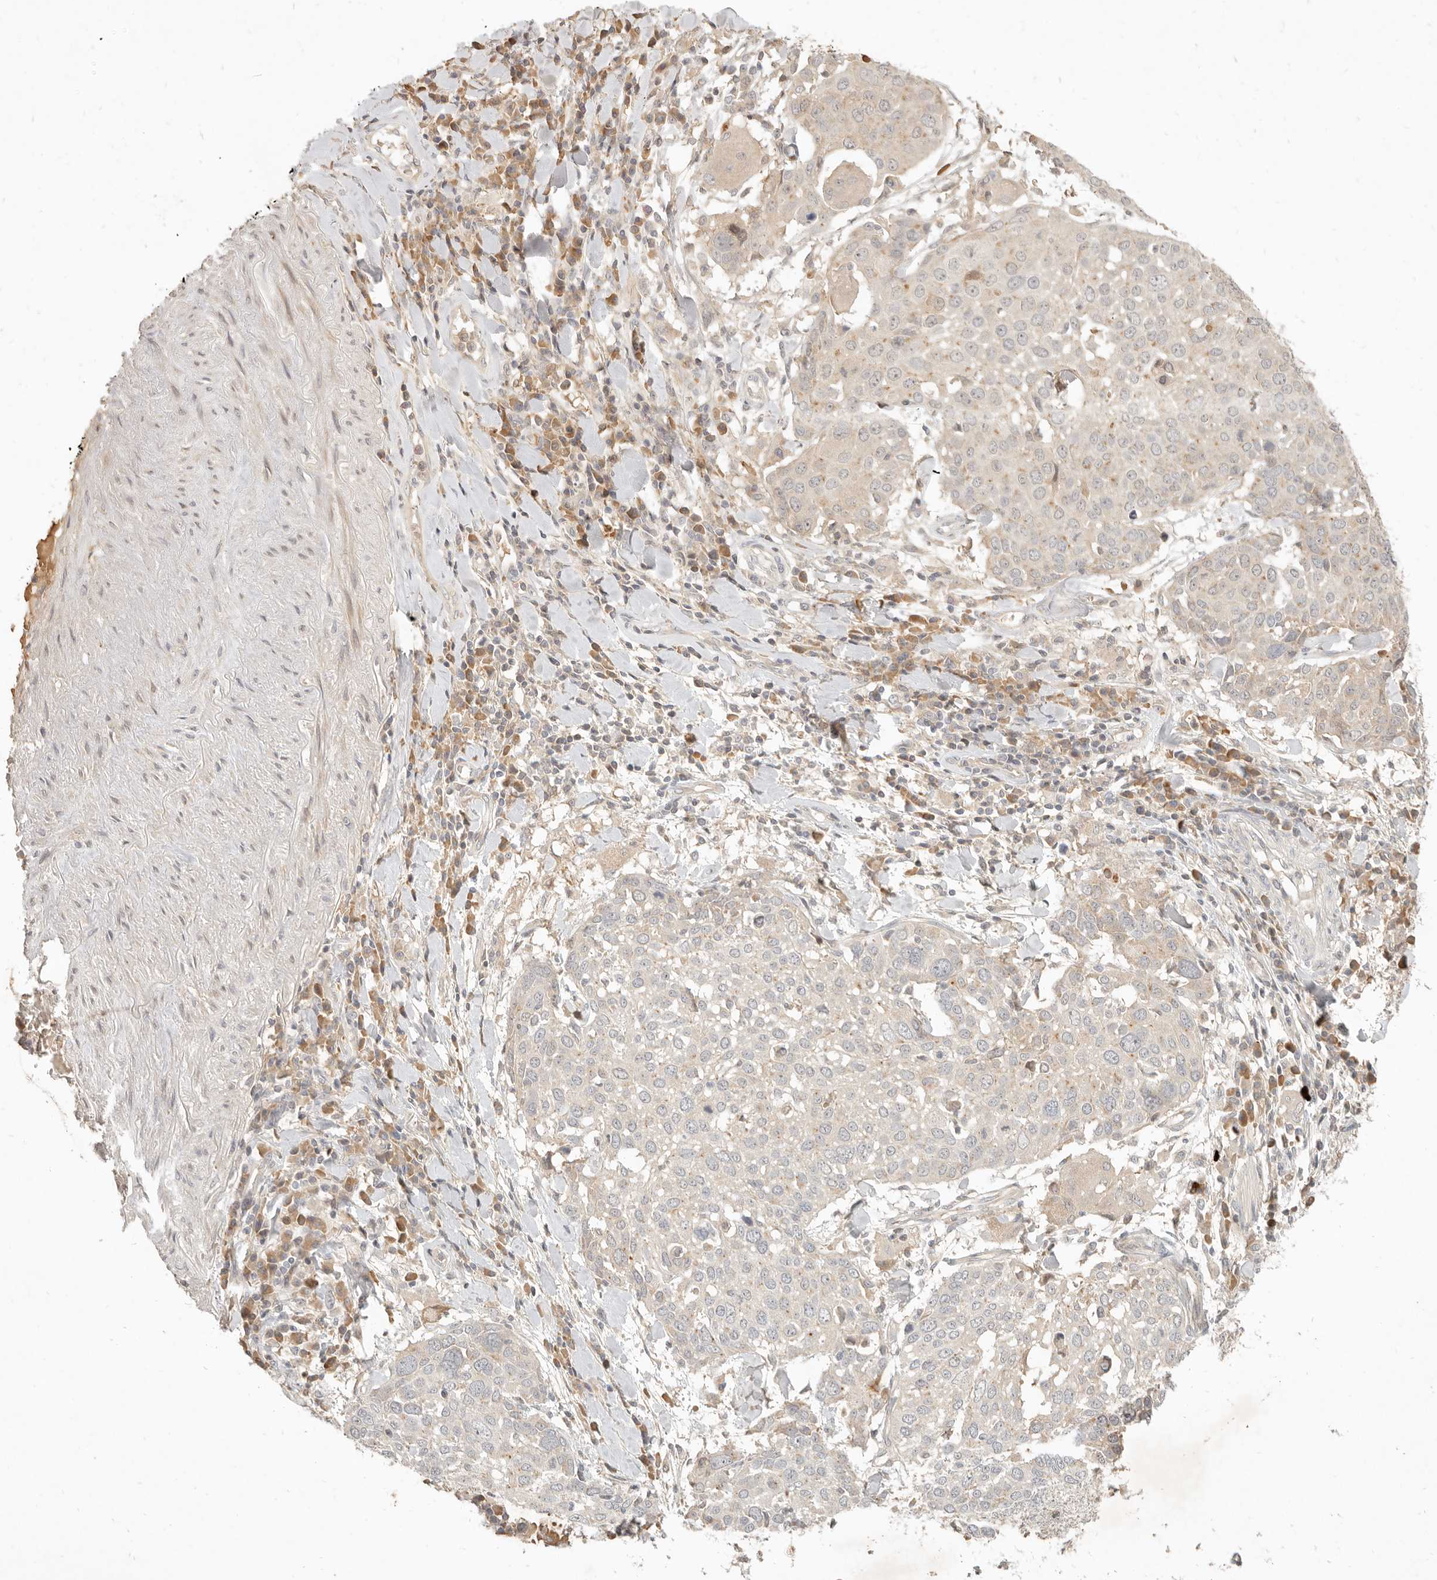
{"staining": {"intensity": "weak", "quantity": "25%-75%", "location": "cytoplasmic/membranous"}, "tissue": "lung cancer", "cell_type": "Tumor cells", "image_type": "cancer", "snomed": [{"axis": "morphology", "description": "Squamous cell carcinoma, NOS"}, {"axis": "topography", "description": "Lung"}], "caption": "Immunohistochemistry (IHC) micrograph of human lung squamous cell carcinoma stained for a protein (brown), which shows low levels of weak cytoplasmic/membranous positivity in about 25%-75% of tumor cells.", "gene": "UBXN11", "patient": {"sex": "male", "age": 65}}